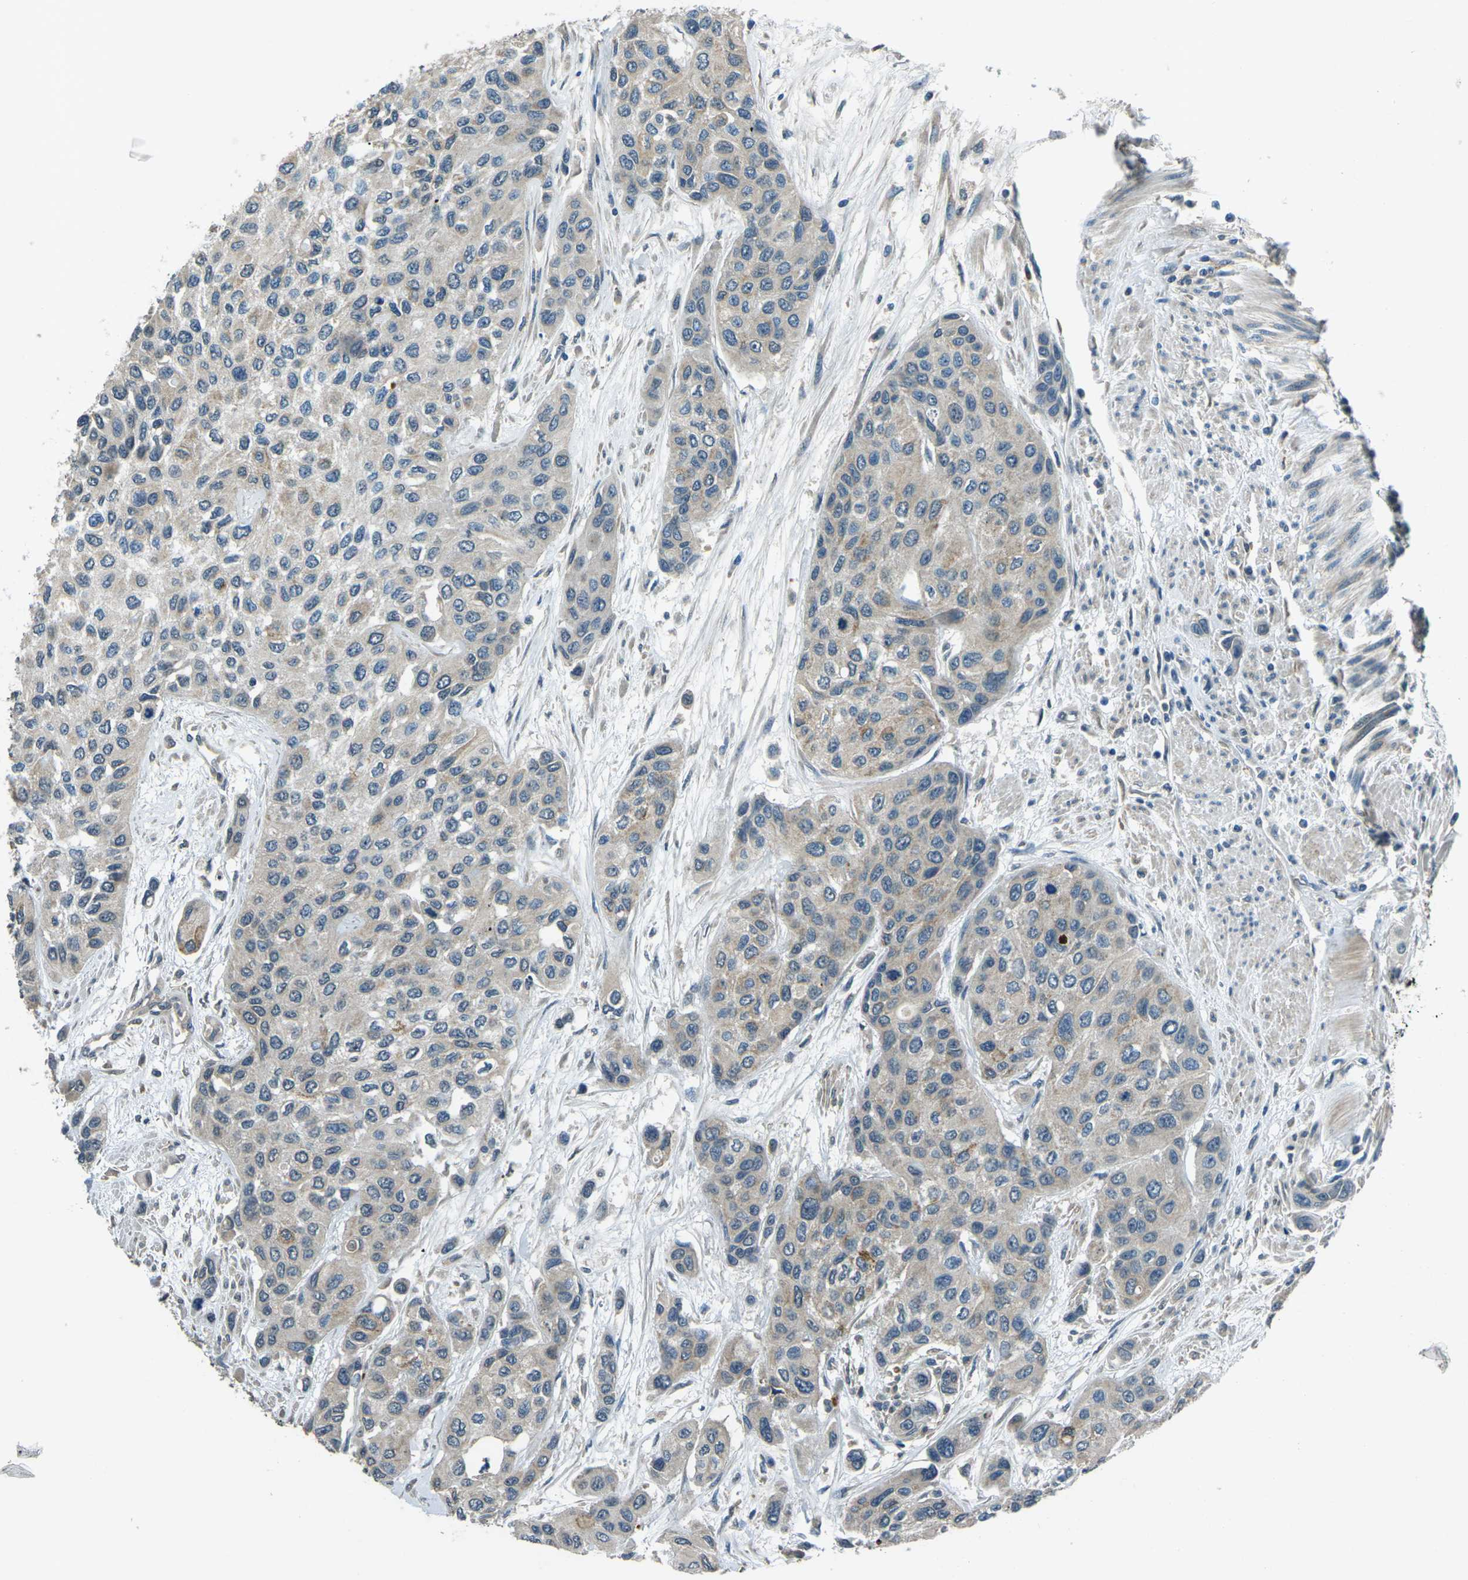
{"staining": {"intensity": "weak", "quantity": "<25%", "location": "cytoplasmic/membranous"}, "tissue": "urothelial cancer", "cell_type": "Tumor cells", "image_type": "cancer", "snomed": [{"axis": "morphology", "description": "Urothelial carcinoma, High grade"}, {"axis": "topography", "description": "Urinary bladder"}], "caption": "Immunohistochemistry photomicrograph of human high-grade urothelial carcinoma stained for a protein (brown), which exhibits no expression in tumor cells. (DAB (3,3'-diaminobenzidine) IHC, high magnification).", "gene": "AFAP1", "patient": {"sex": "female", "age": 56}}